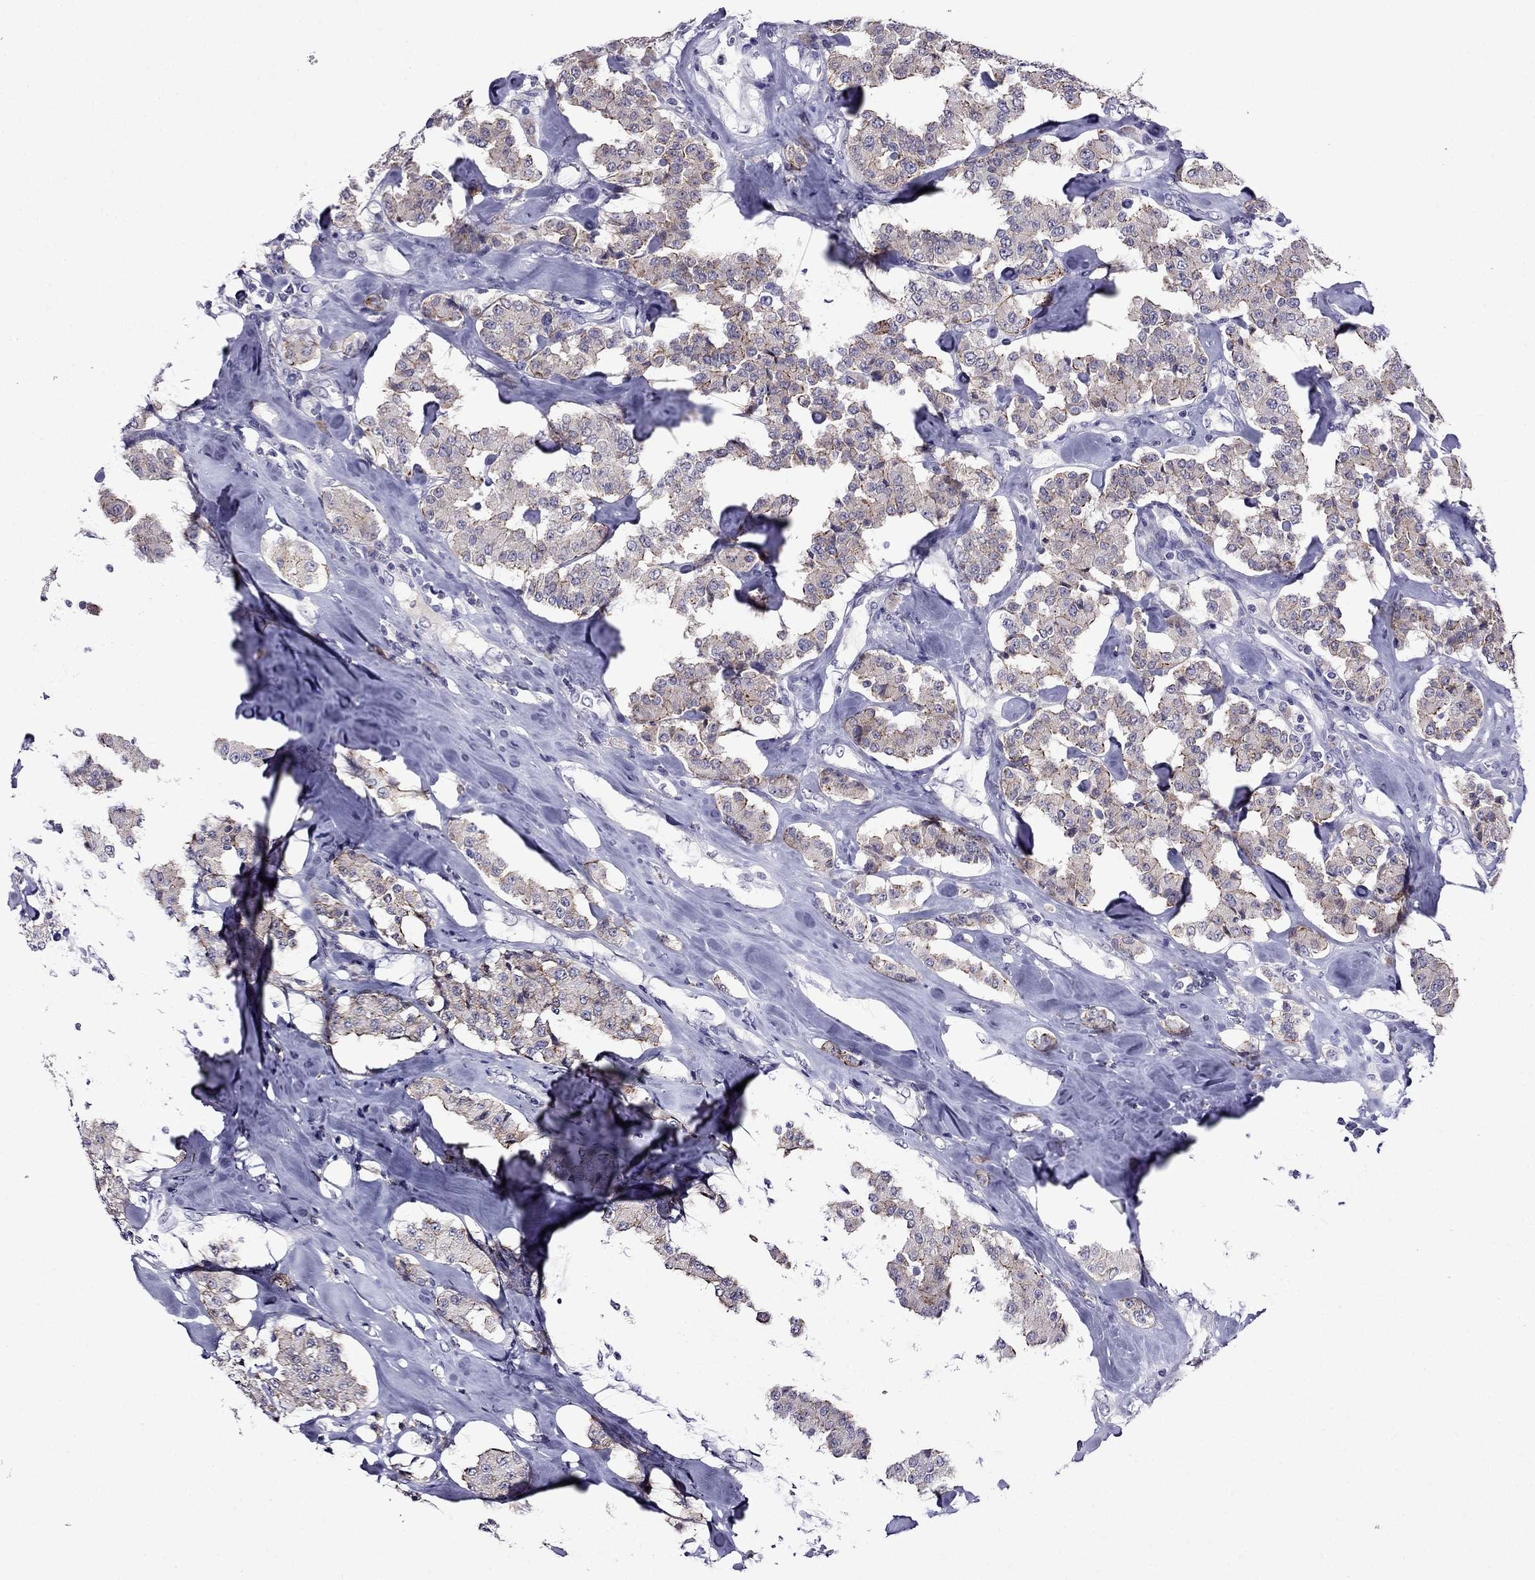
{"staining": {"intensity": "moderate", "quantity": "<25%", "location": "cytoplasmic/membranous"}, "tissue": "carcinoid", "cell_type": "Tumor cells", "image_type": "cancer", "snomed": [{"axis": "morphology", "description": "Carcinoid, malignant, NOS"}, {"axis": "topography", "description": "Pancreas"}], "caption": "Carcinoid tissue exhibits moderate cytoplasmic/membranous staining in approximately <25% of tumor cells, visualized by immunohistochemistry.", "gene": "SPTBN4", "patient": {"sex": "male", "age": 41}}